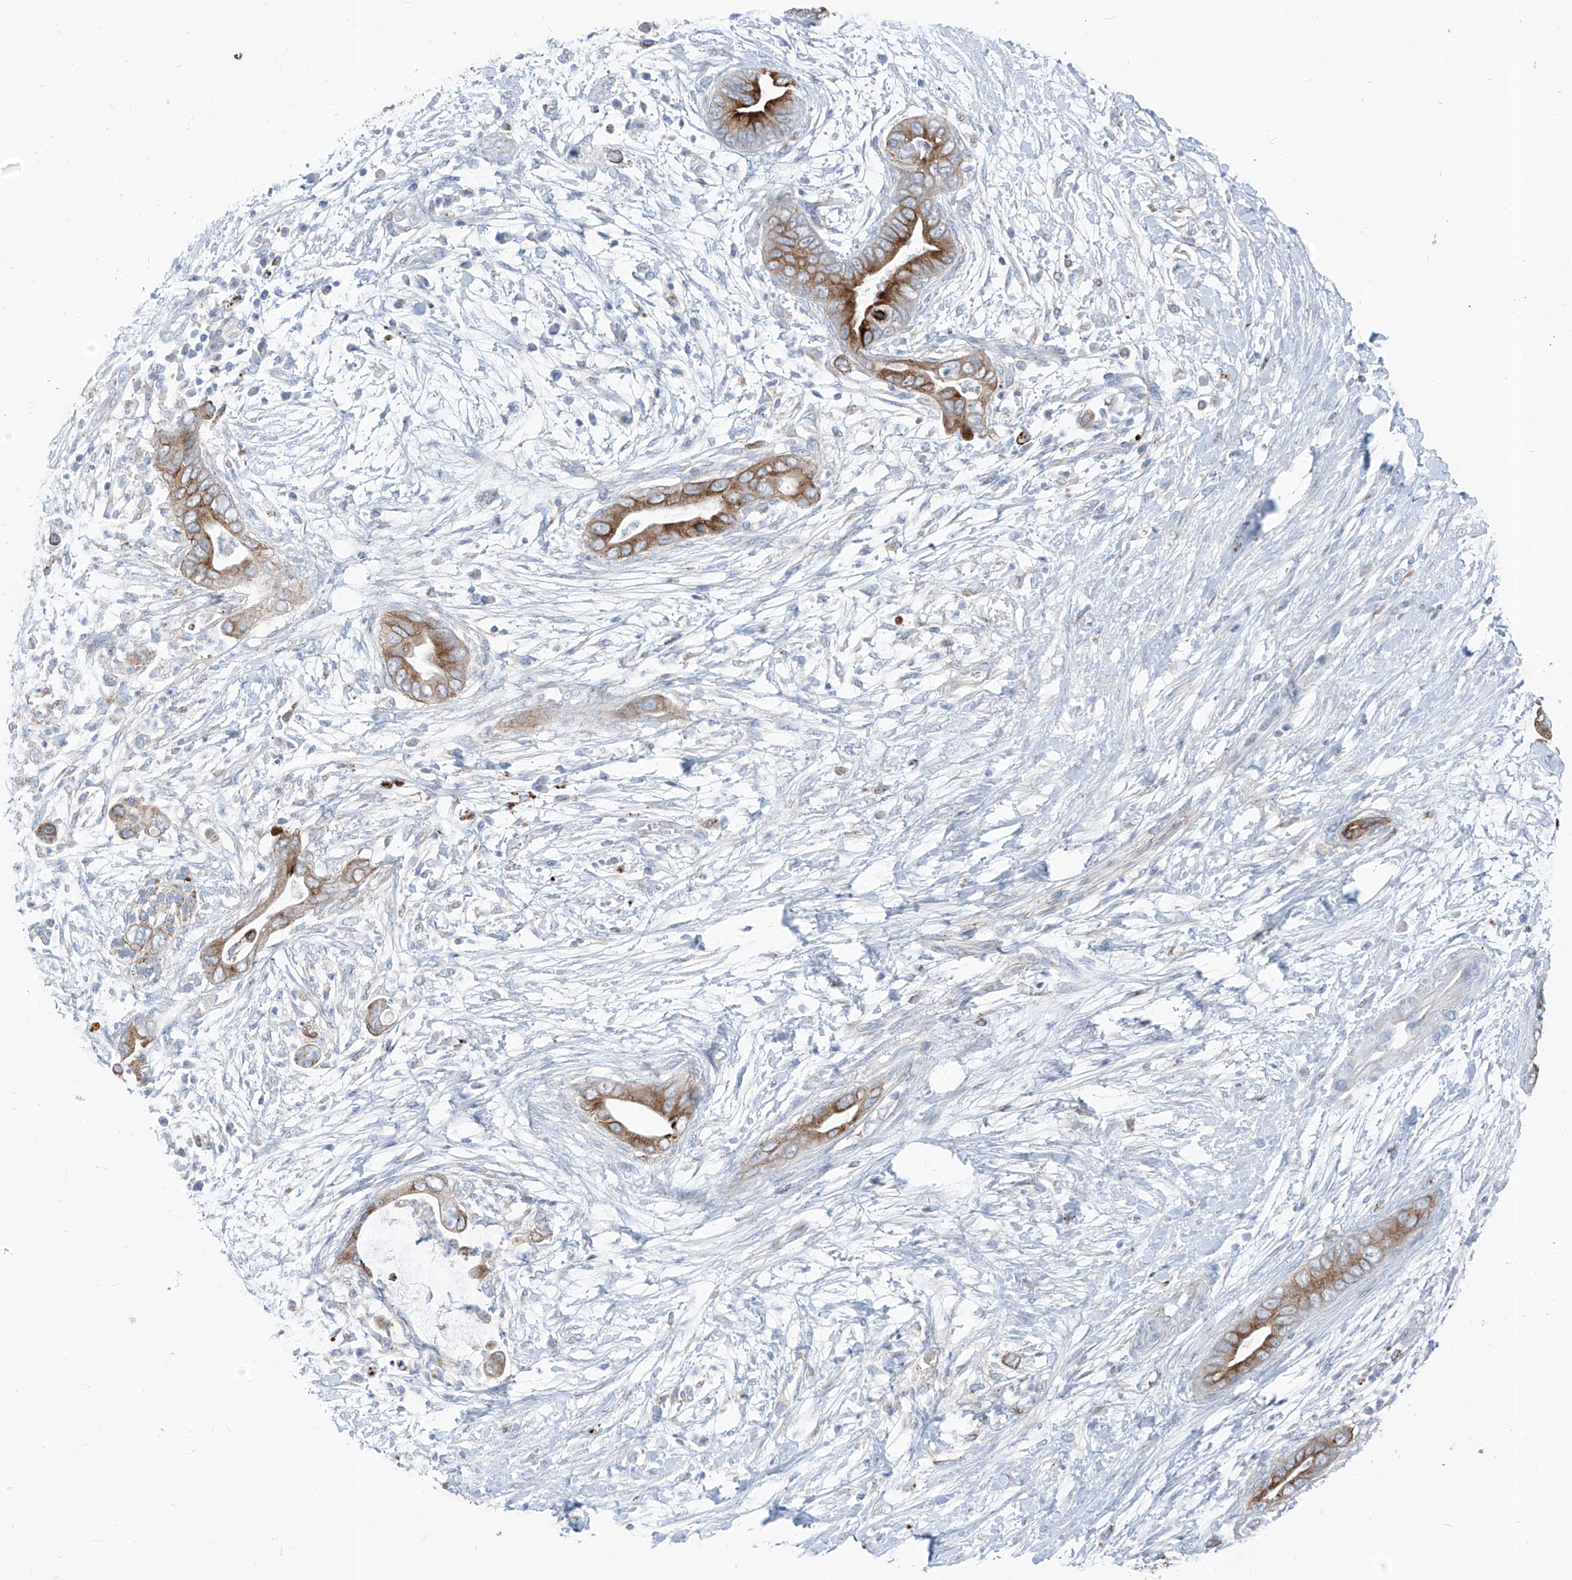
{"staining": {"intensity": "moderate", "quantity": ">75%", "location": "cytoplasmic/membranous"}, "tissue": "pancreatic cancer", "cell_type": "Tumor cells", "image_type": "cancer", "snomed": [{"axis": "morphology", "description": "Adenocarcinoma, NOS"}, {"axis": "topography", "description": "Pancreas"}], "caption": "Moderate cytoplasmic/membranous expression for a protein is present in approximately >75% of tumor cells of pancreatic cancer using IHC.", "gene": "GPR137C", "patient": {"sex": "male", "age": 75}}